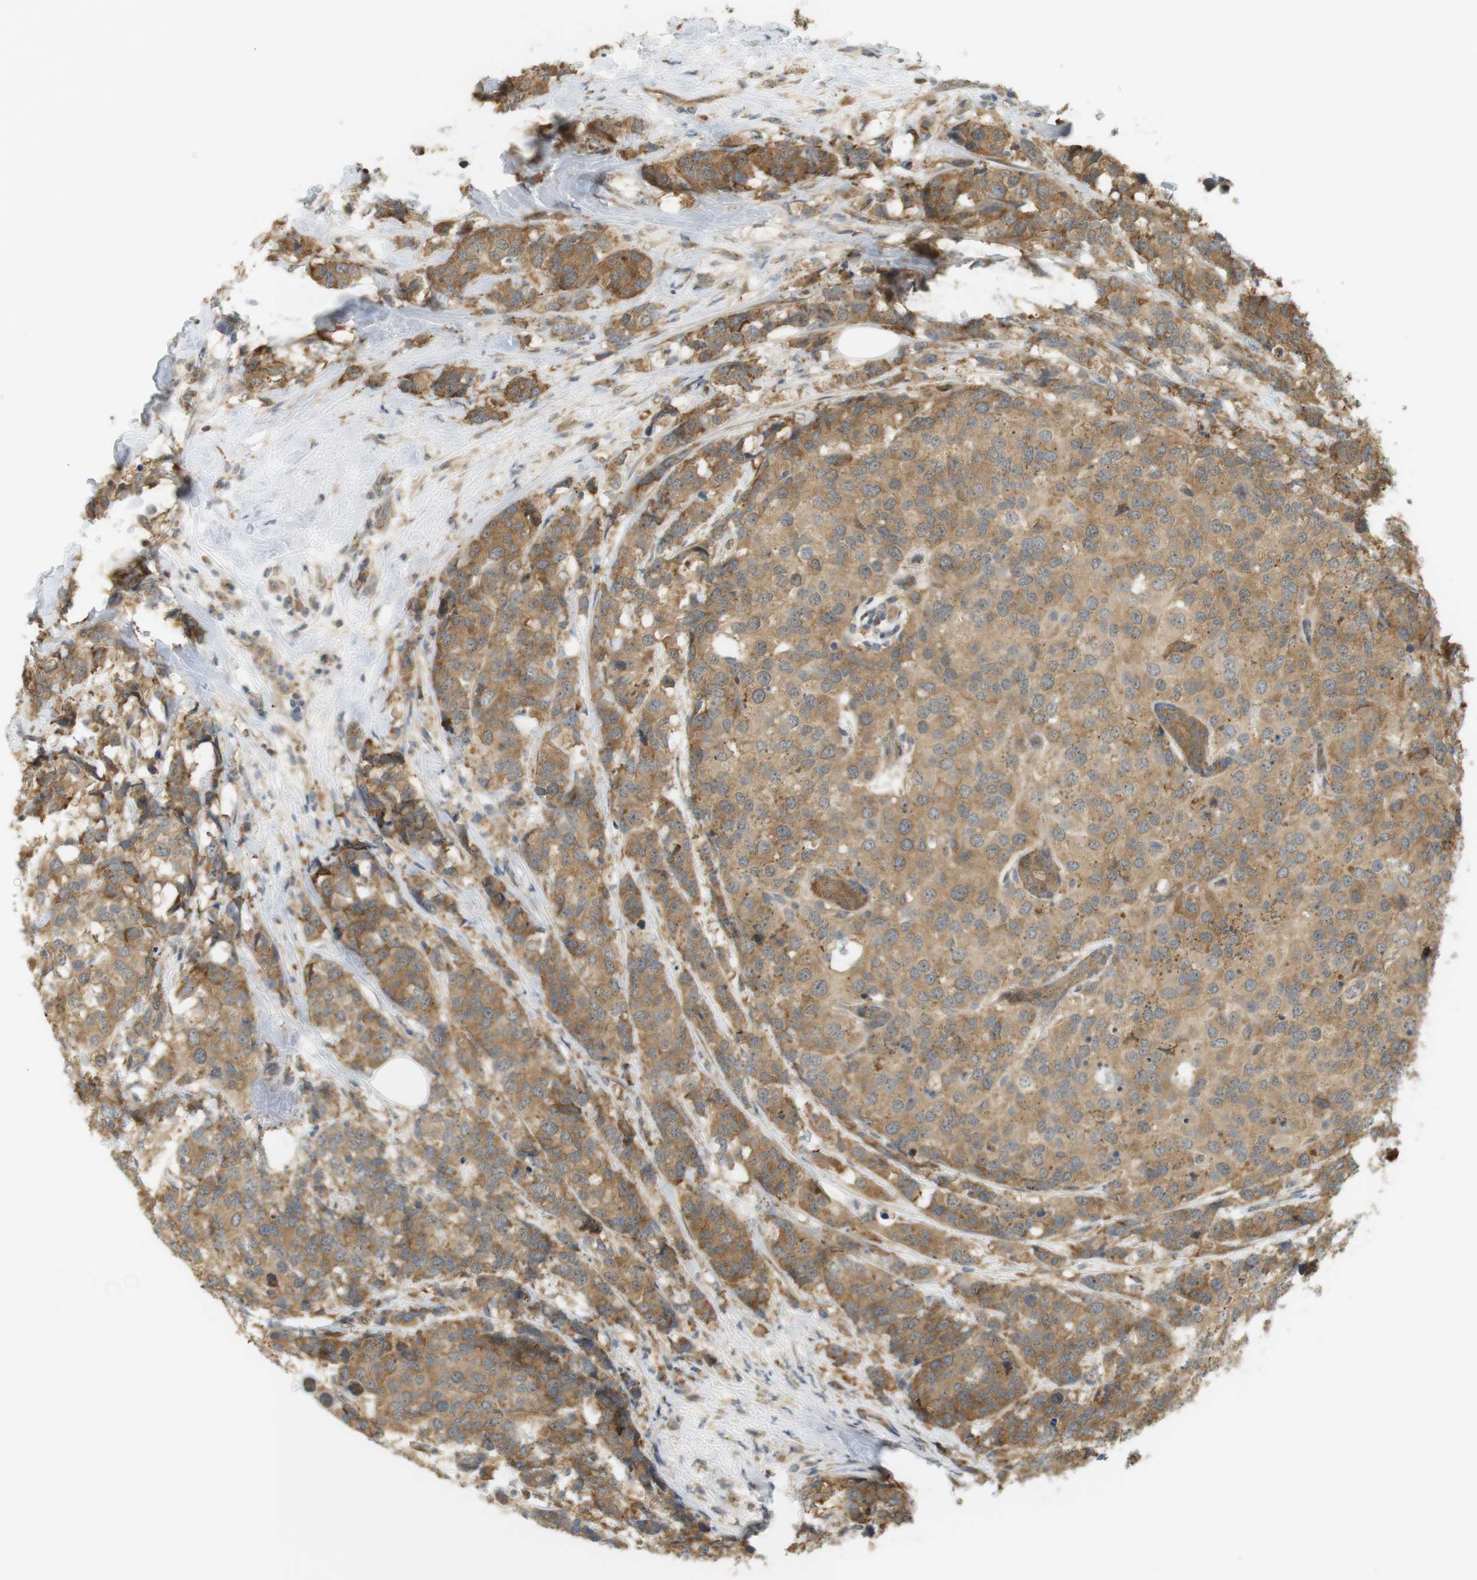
{"staining": {"intensity": "moderate", "quantity": ">75%", "location": "cytoplasmic/membranous"}, "tissue": "breast cancer", "cell_type": "Tumor cells", "image_type": "cancer", "snomed": [{"axis": "morphology", "description": "Lobular carcinoma"}, {"axis": "topography", "description": "Breast"}], "caption": "About >75% of tumor cells in breast cancer demonstrate moderate cytoplasmic/membranous protein staining as visualized by brown immunohistochemical staining.", "gene": "PA2G4", "patient": {"sex": "female", "age": 59}}